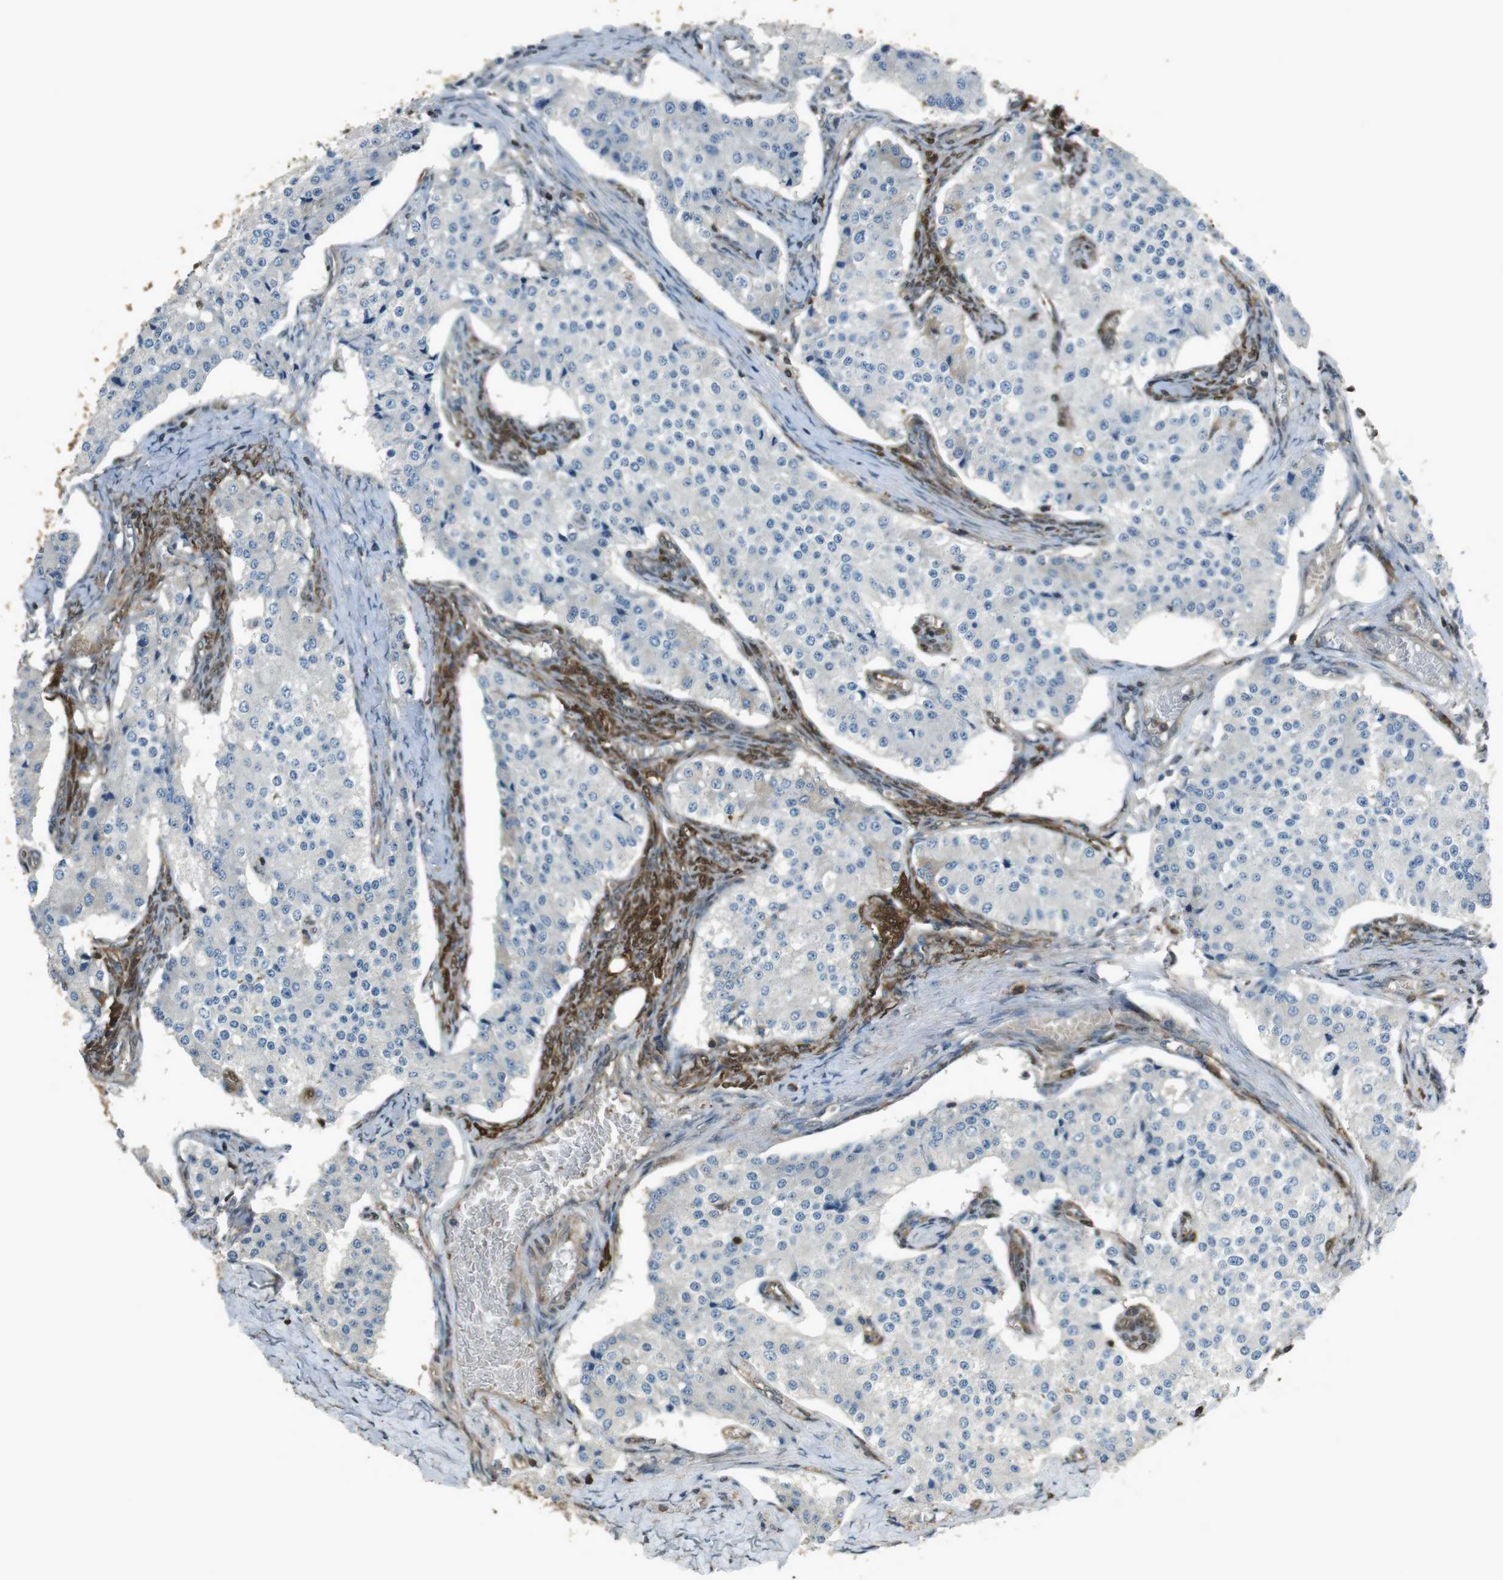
{"staining": {"intensity": "negative", "quantity": "none", "location": "none"}, "tissue": "carcinoid", "cell_type": "Tumor cells", "image_type": "cancer", "snomed": [{"axis": "morphology", "description": "Carcinoid, malignant, NOS"}, {"axis": "topography", "description": "Colon"}], "caption": "DAB (3,3'-diaminobenzidine) immunohistochemical staining of carcinoid demonstrates no significant positivity in tumor cells.", "gene": "TWSG1", "patient": {"sex": "female", "age": 52}}